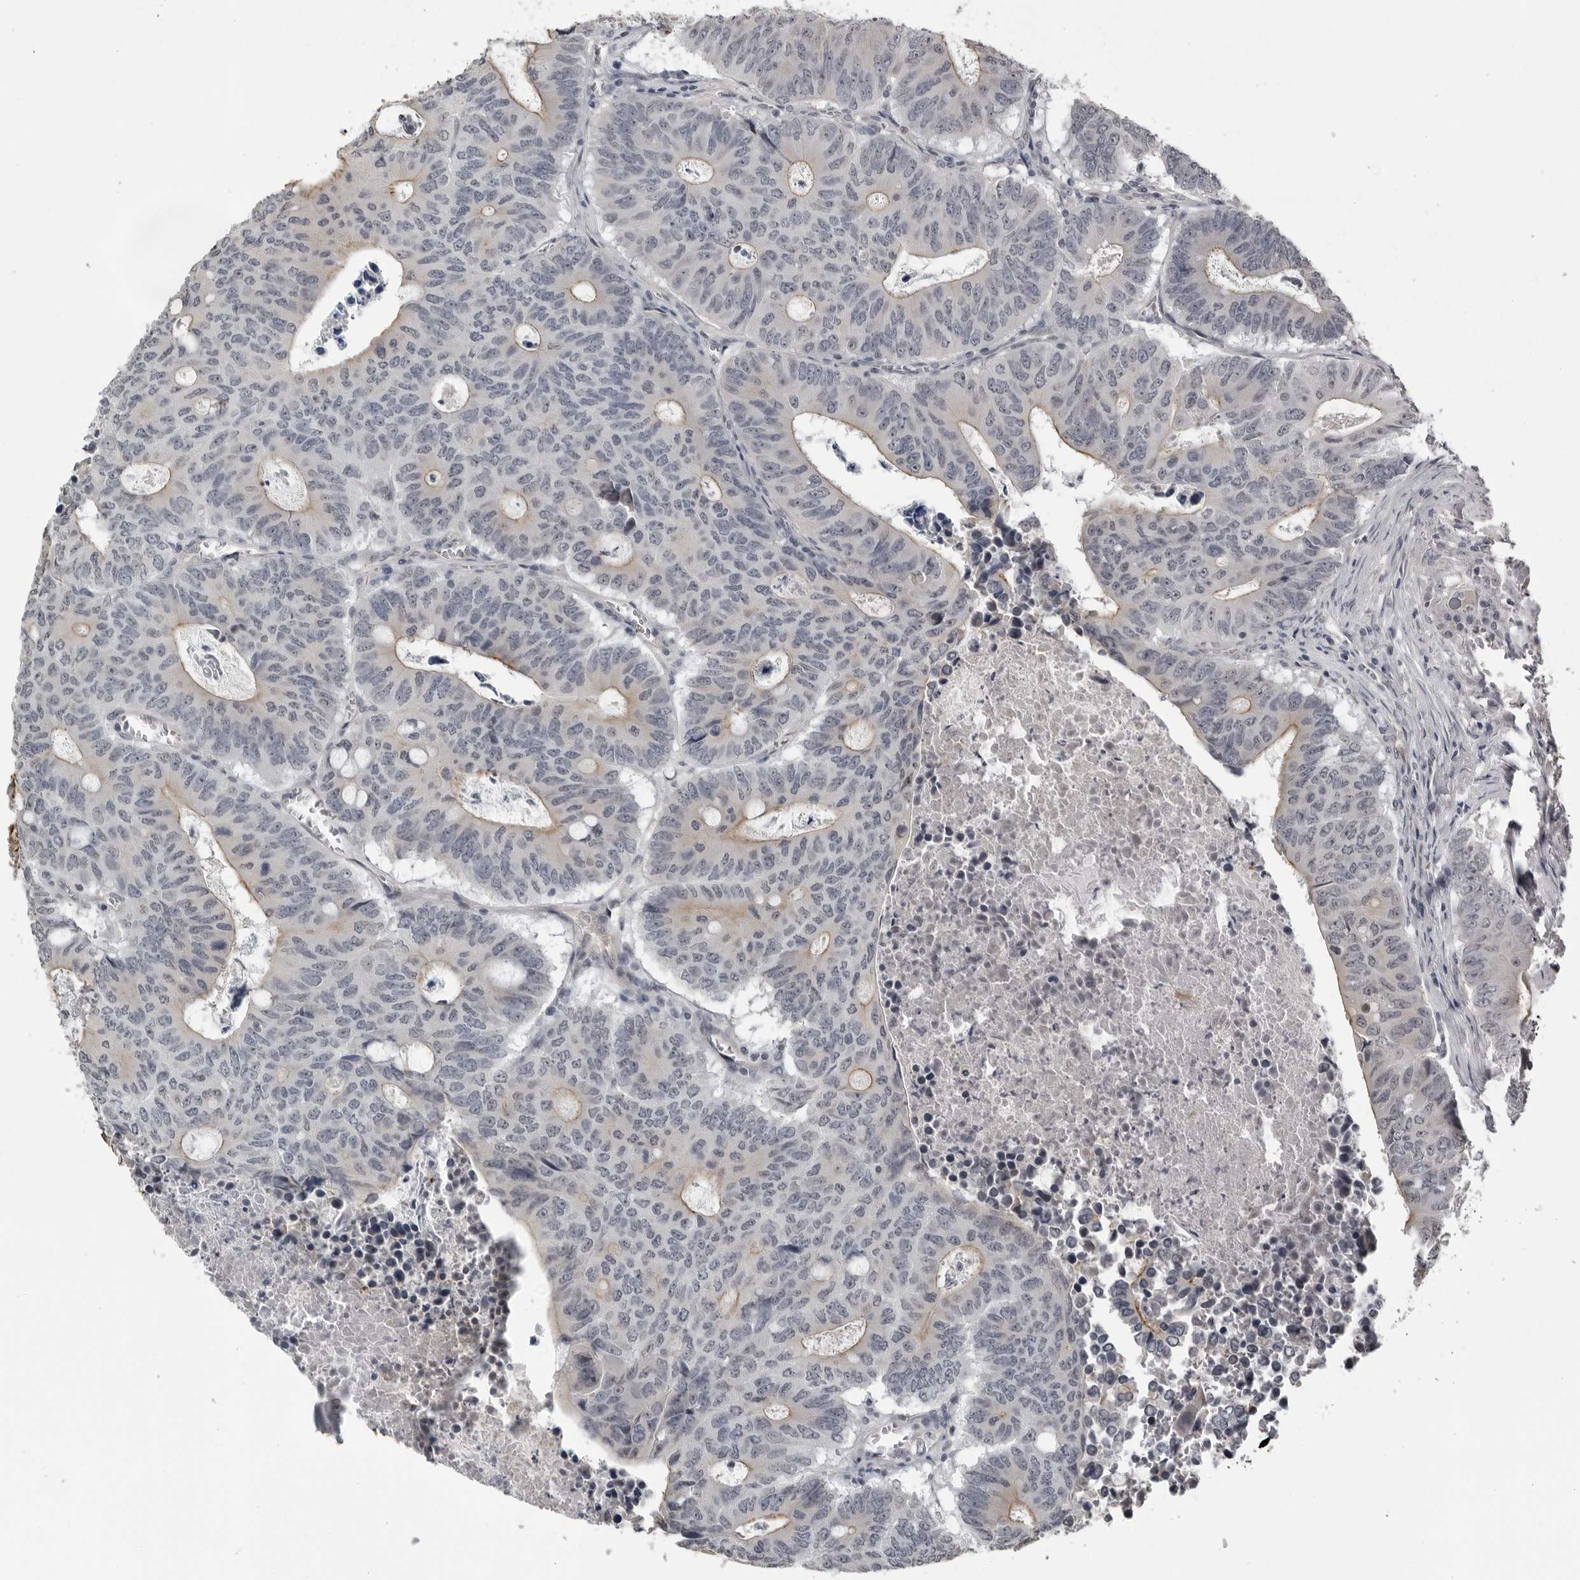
{"staining": {"intensity": "moderate", "quantity": "<25%", "location": "cytoplasmic/membranous"}, "tissue": "colorectal cancer", "cell_type": "Tumor cells", "image_type": "cancer", "snomed": [{"axis": "morphology", "description": "Adenocarcinoma, NOS"}, {"axis": "topography", "description": "Colon"}], "caption": "Immunohistochemistry of human colorectal adenocarcinoma shows low levels of moderate cytoplasmic/membranous positivity in approximately <25% of tumor cells.", "gene": "PRRX2", "patient": {"sex": "male", "age": 87}}